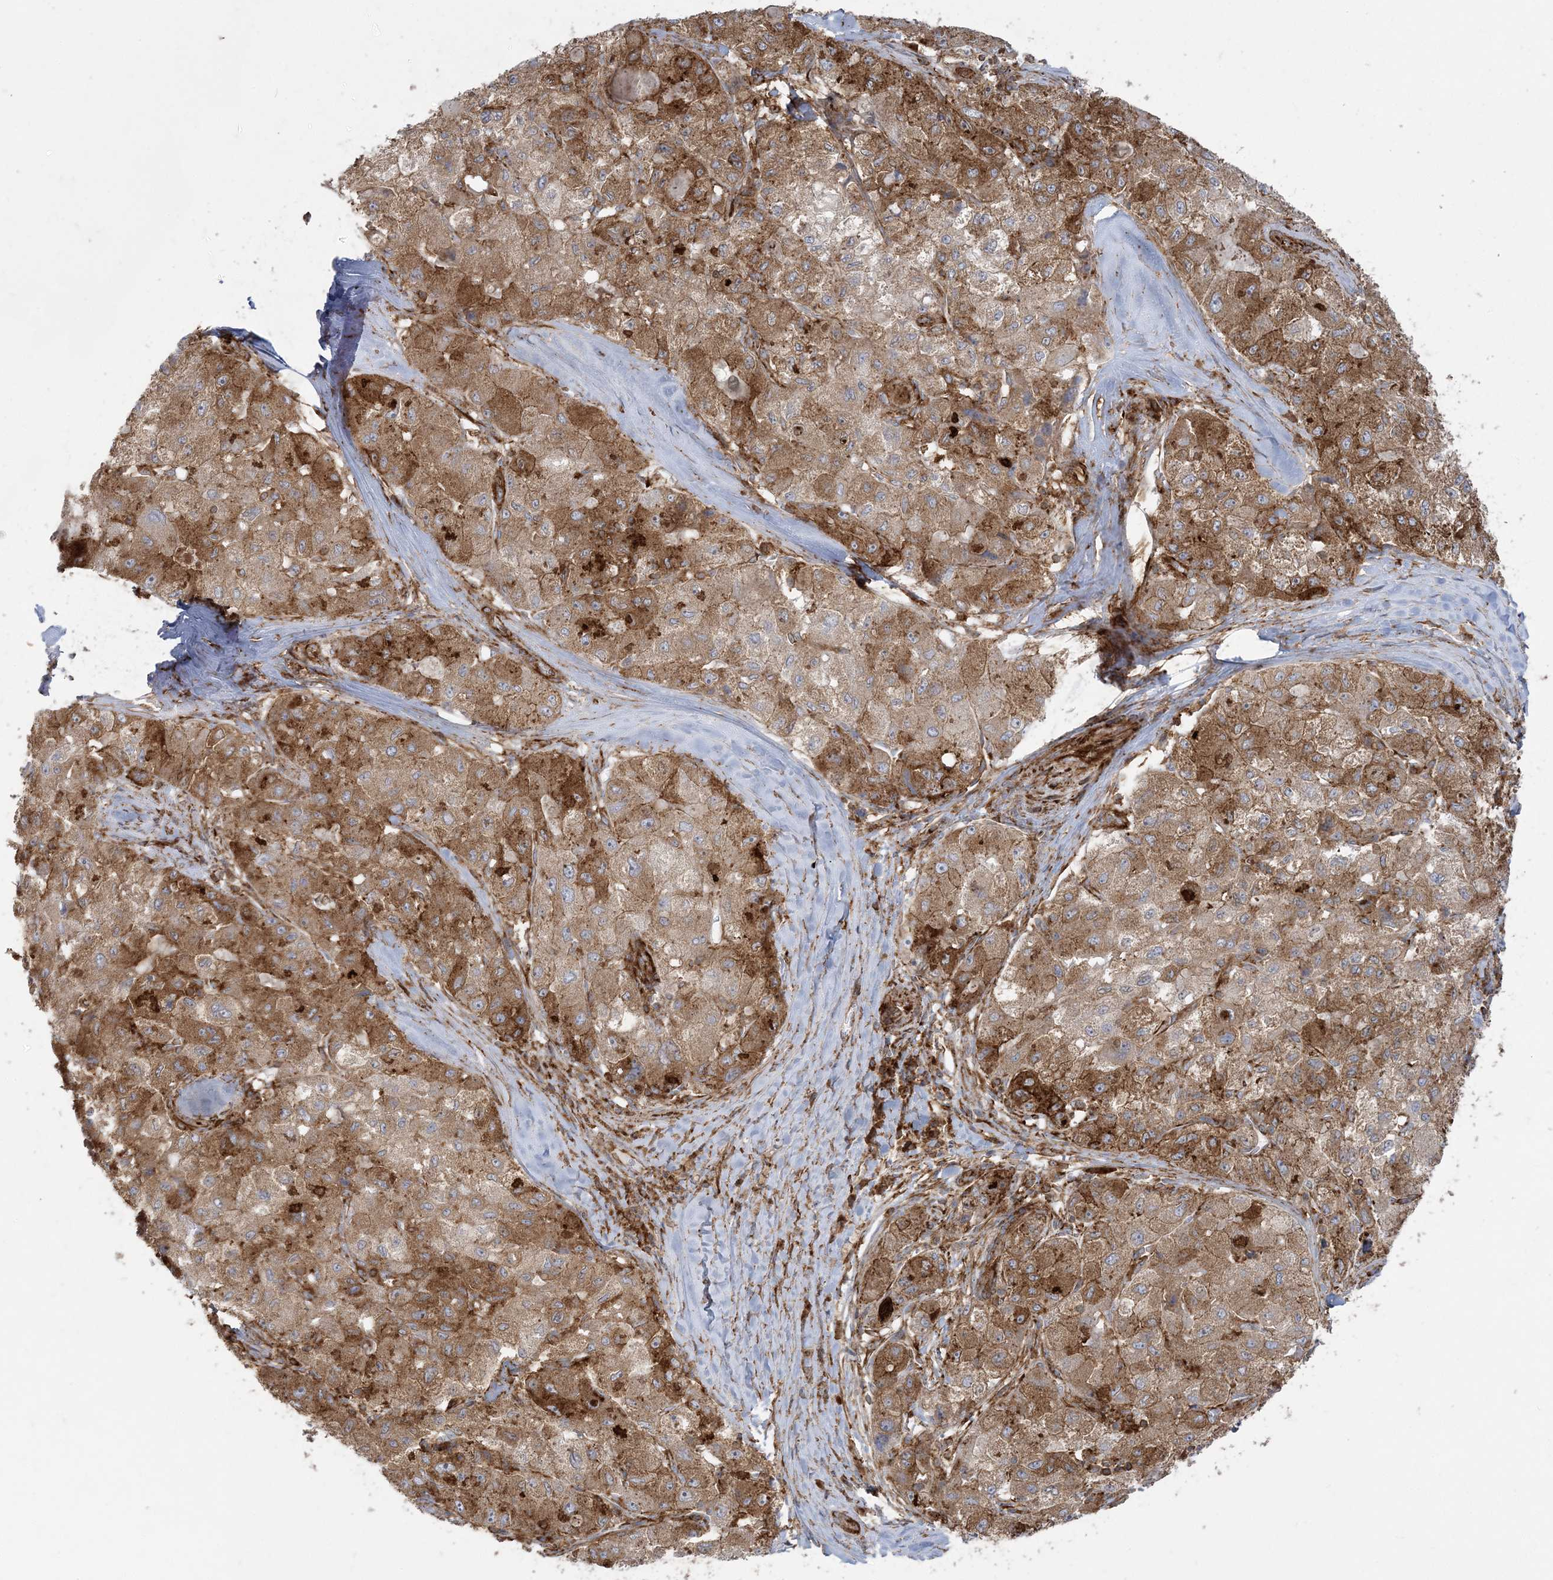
{"staining": {"intensity": "moderate", "quantity": ">75%", "location": "cytoplasmic/membranous"}, "tissue": "liver cancer", "cell_type": "Tumor cells", "image_type": "cancer", "snomed": [{"axis": "morphology", "description": "Carcinoma, Hepatocellular, NOS"}, {"axis": "topography", "description": "Liver"}], "caption": "Tumor cells display moderate cytoplasmic/membranous positivity in about >75% of cells in hepatocellular carcinoma (liver).", "gene": "DERL3", "patient": {"sex": "male", "age": 80}}